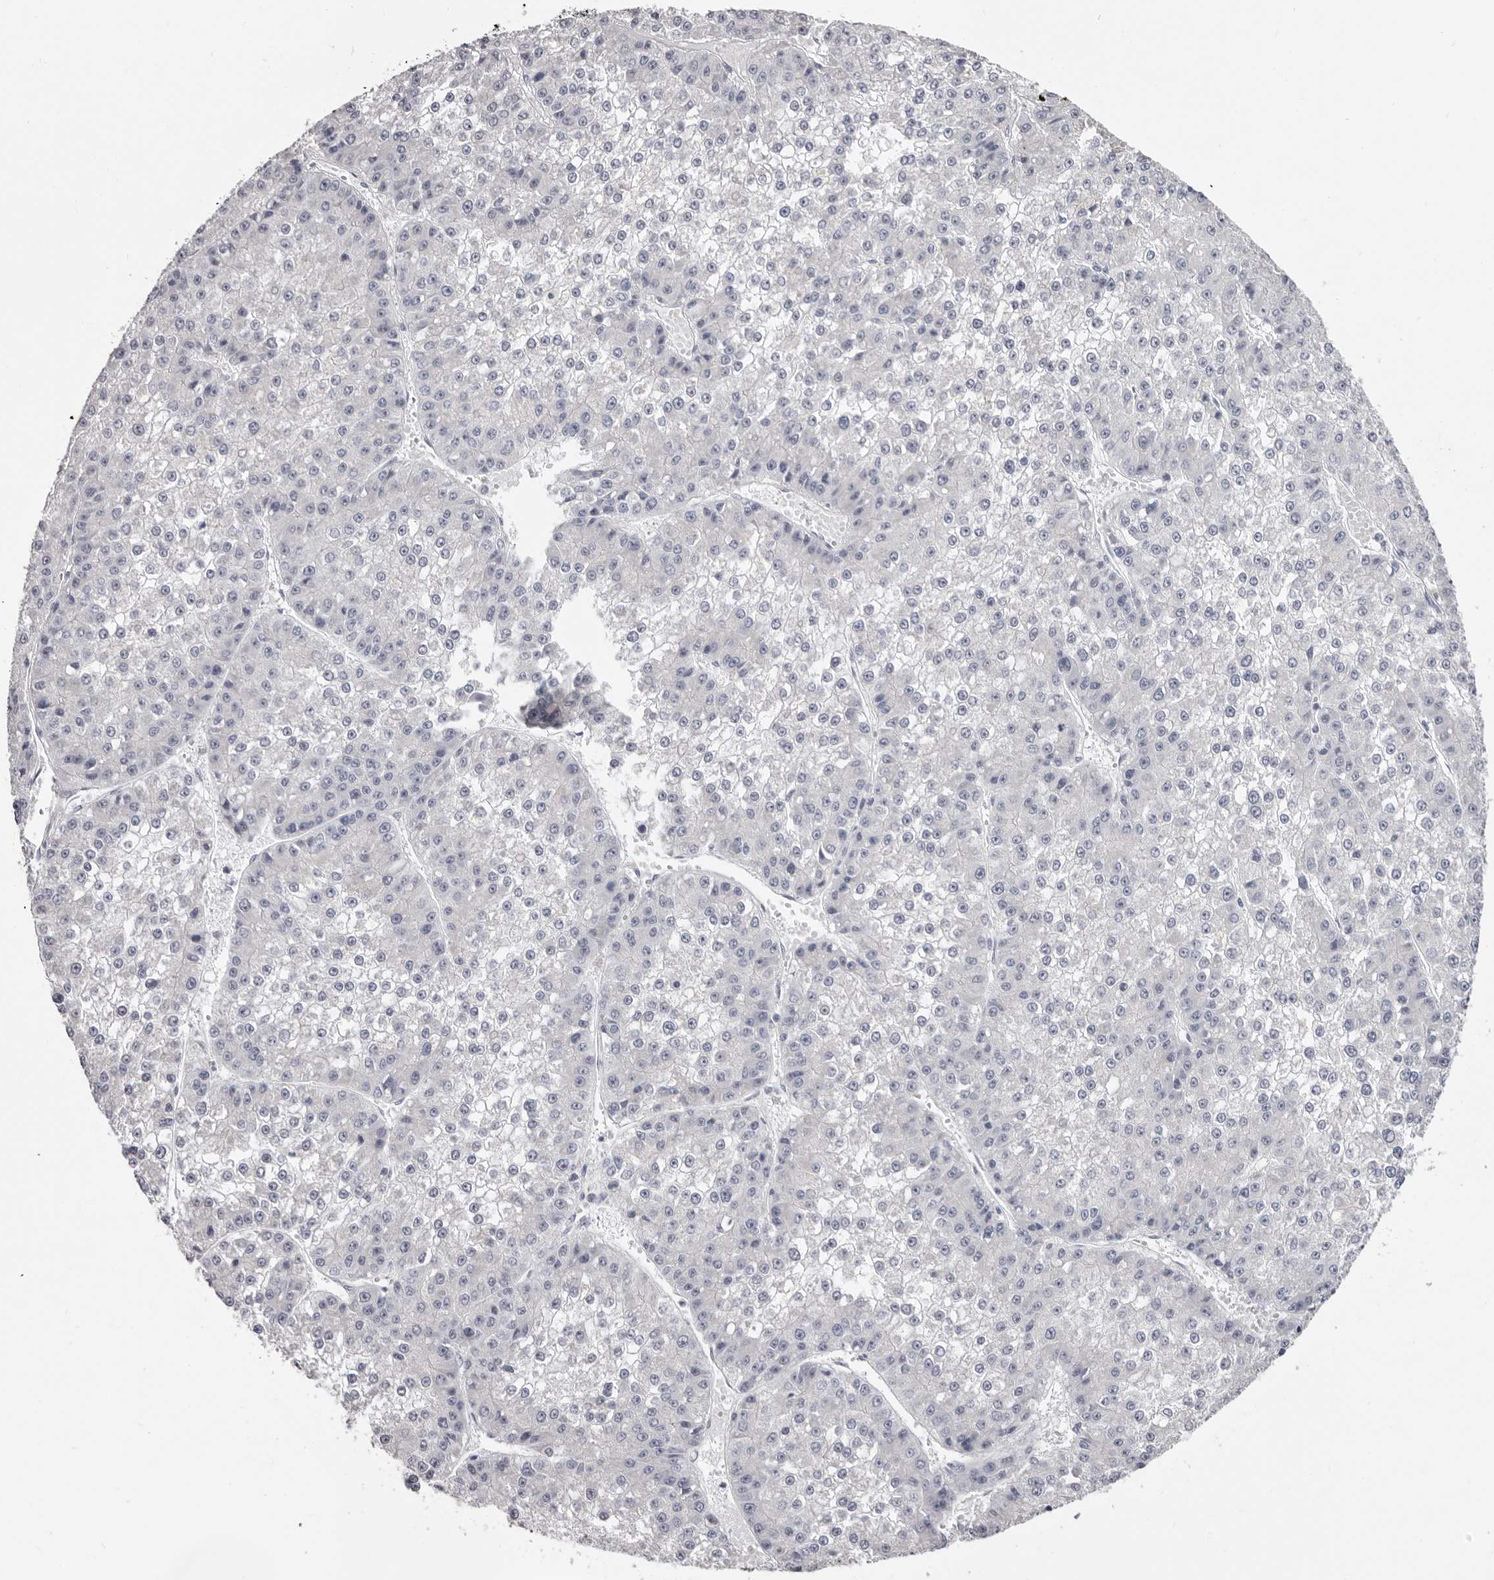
{"staining": {"intensity": "negative", "quantity": "none", "location": "none"}, "tissue": "liver cancer", "cell_type": "Tumor cells", "image_type": "cancer", "snomed": [{"axis": "morphology", "description": "Carcinoma, Hepatocellular, NOS"}, {"axis": "topography", "description": "Liver"}], "caption": "This is an immunohistochemistry image of liver cancer. There is no expression in tumor cells.", "gene": "CASQ1", "patient": {"sex": "female", "age": 73}}